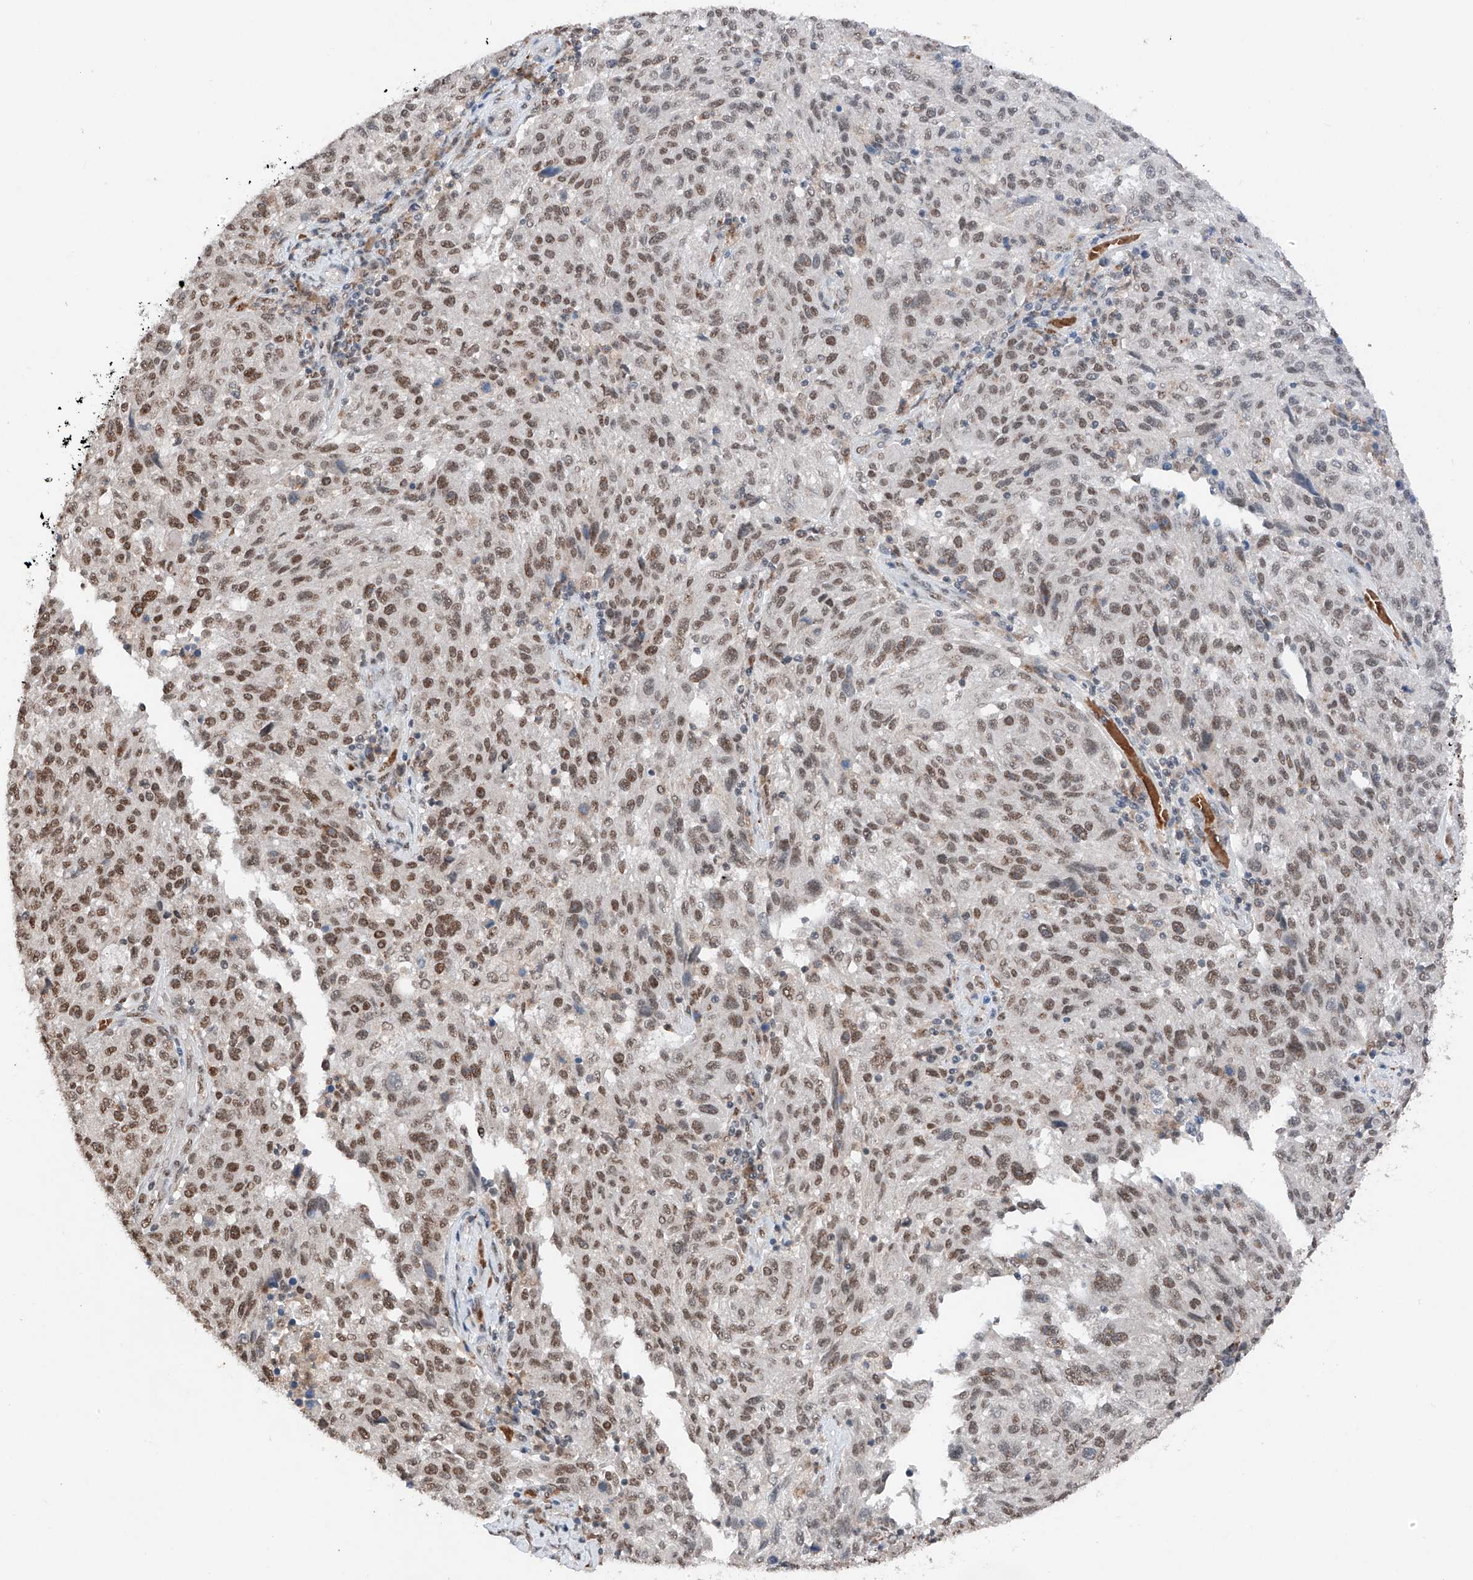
{"staining": {"intensity": "moderate", "quantity": ">75%", "location": "nuclear"}, "tissue": "melanoma", "cell_type": "Tumor cells", "image_type": "cancer", "snomed": [{"axis": "morphology", "description": "Malignant melanoma, NOS"}, {"axis": "topography", "description": "Skin"}], "caption": "Brown immunohistochemical staining in human melanoma displays moderate nuclear positivity in about >75% of tumor cells.", "gene": "TBX4", "patient": {"sex": "male", "age": 53}}